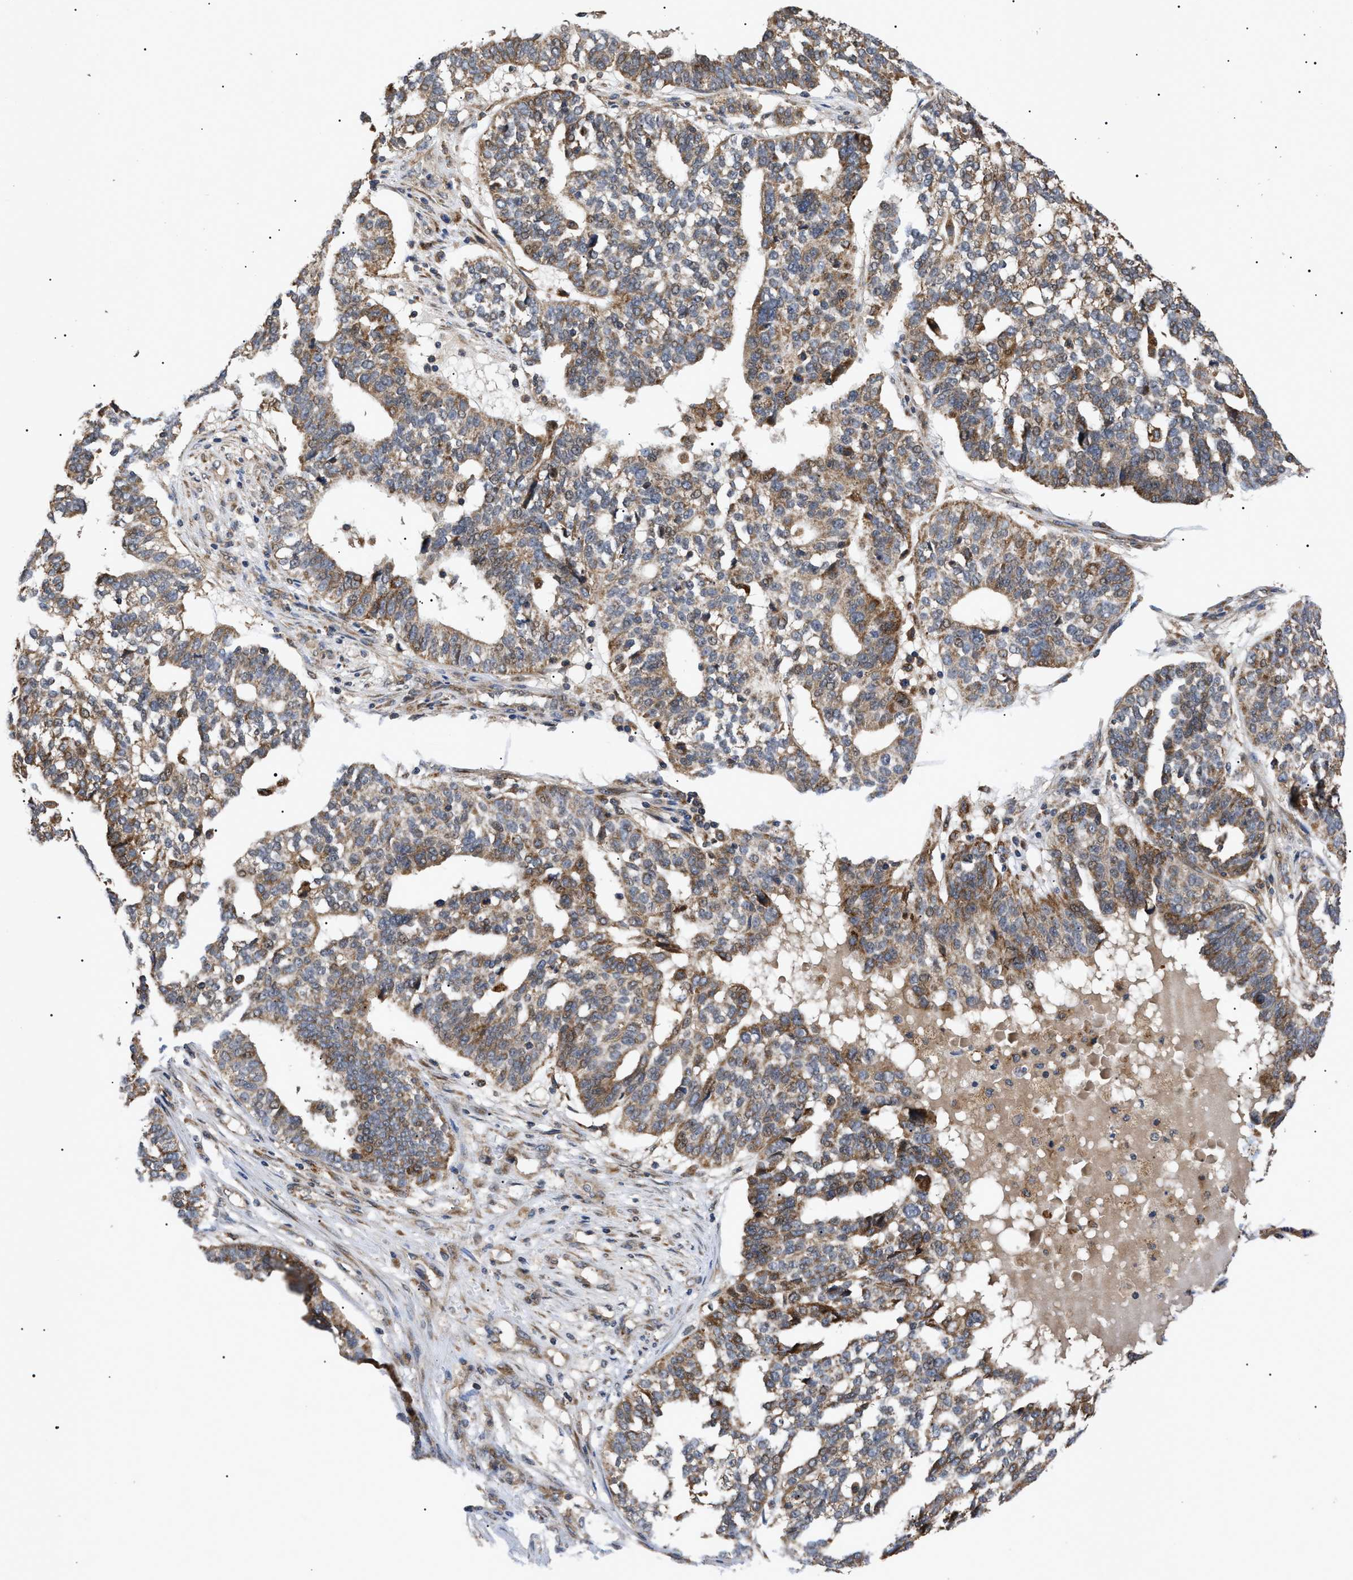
{"staining": {"intensity": "moderate", "quantity": ">75%", "location": "cytoplasmic/membranous,nuclear"}, "tissue": "ovarian cancer", "cell_type": "Tumor cells", "image_type": "cancer", "snomed": [{"axis": "morphology", "description": "Cystadenocarcinoma, serous, NOS"}, {"axis": "topography", "description": "Ovary"}], "caption": "The histopathology image shows immunohistochemical staining of ovarian cancer (serous cystadenocarcinoma). There is moderate cytoplasmic/membranous and nuclear expression is seen in about >75% of tumor cells.", "gene": "ASTL", "patient": {"sex": "female", "age": 59}}